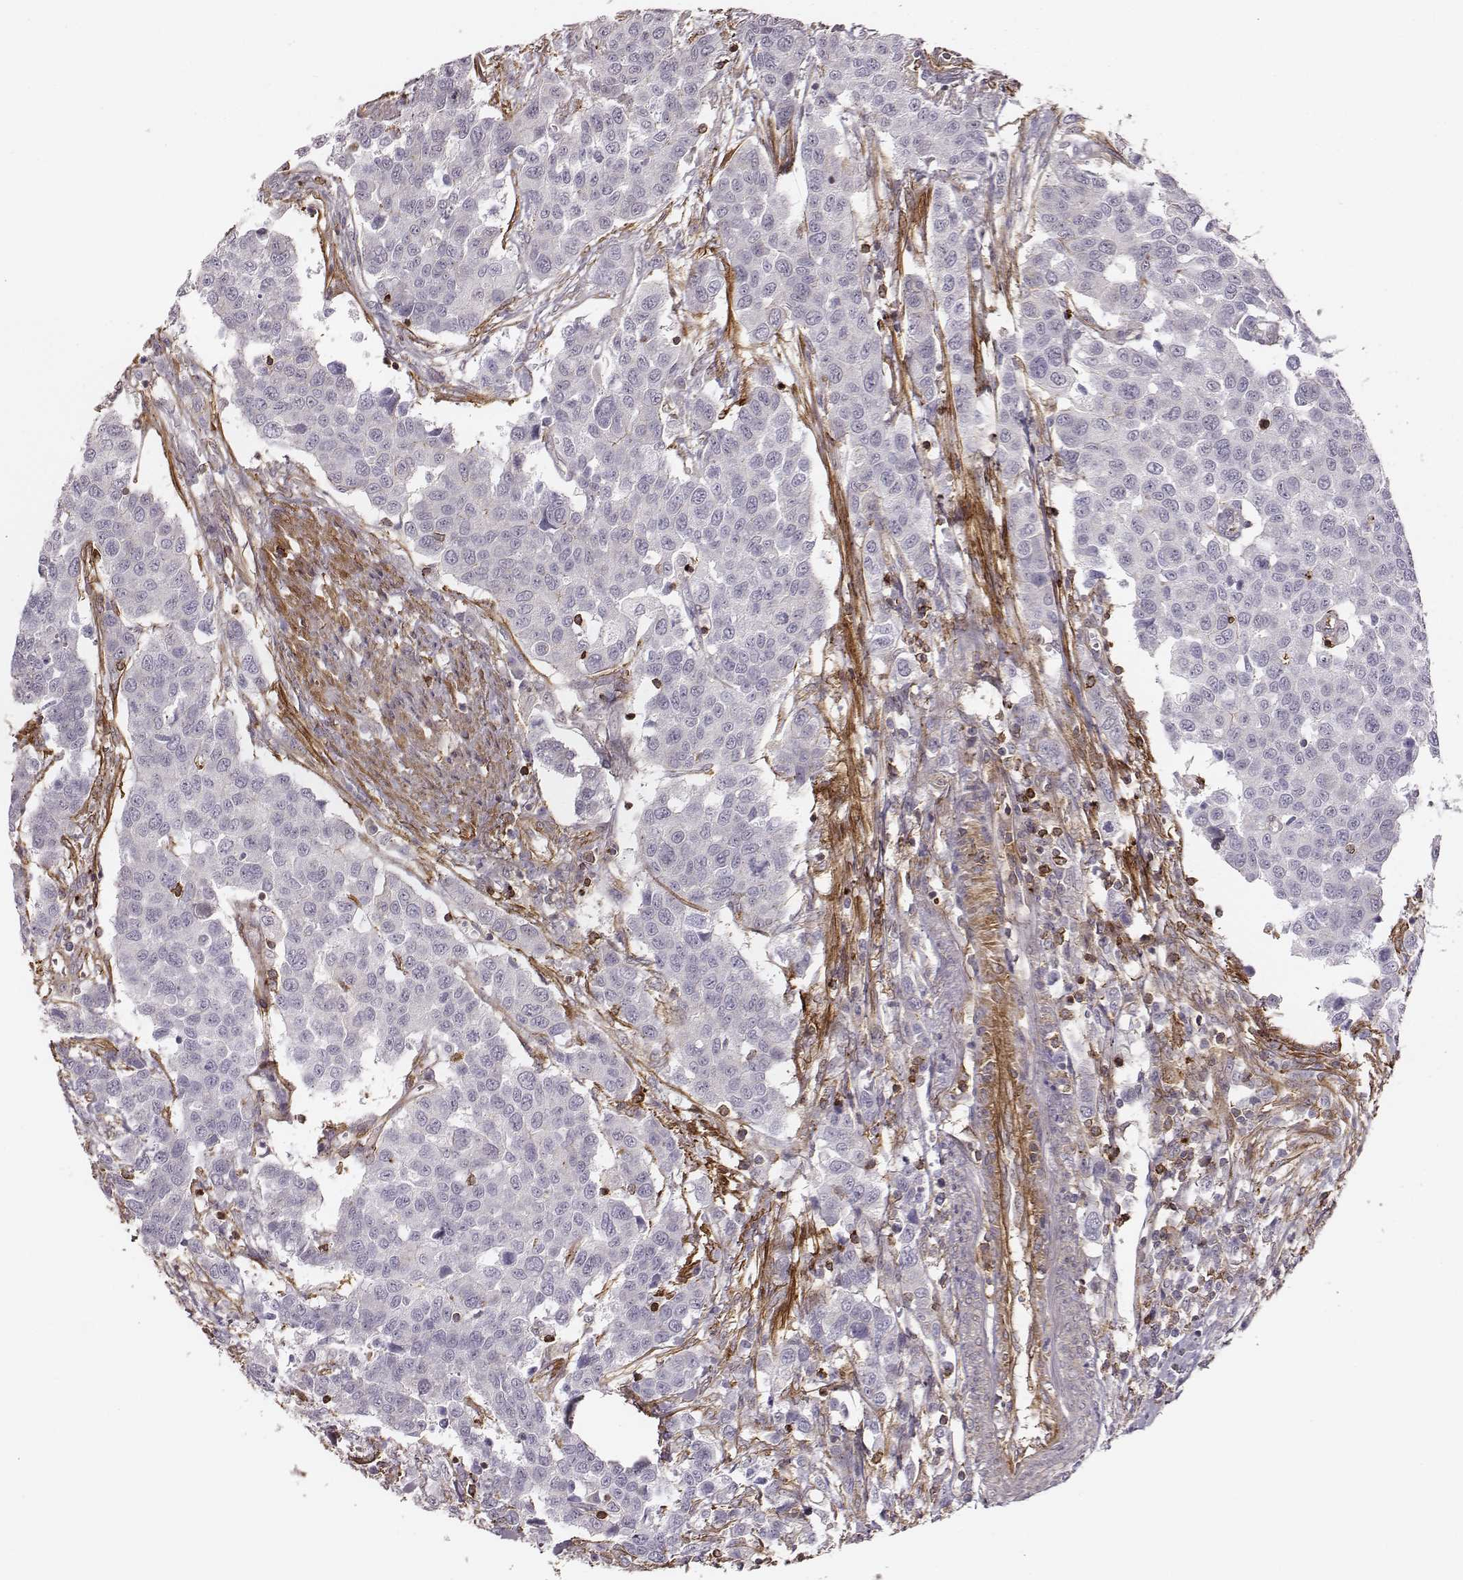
{"staining": {"intensity": "negative", "quantity": "none", "location": "none"}, "tissue": "urothelial cancer", "cell_type": "Tumor cells", "image_type": "cancer", "snomed": [{"axis": "morphology", "description": "Urothelial carcinoma, High grade"}, {"axis": "topography", "description": "Urinary bladder"}], "caption": "A micrograph of high-grade urothelial carcinoma stained for a protein demonstrates no brown staining in tumor cells.", "gene": "ZYX", "patient": {"sex": "female", "age": 58}}